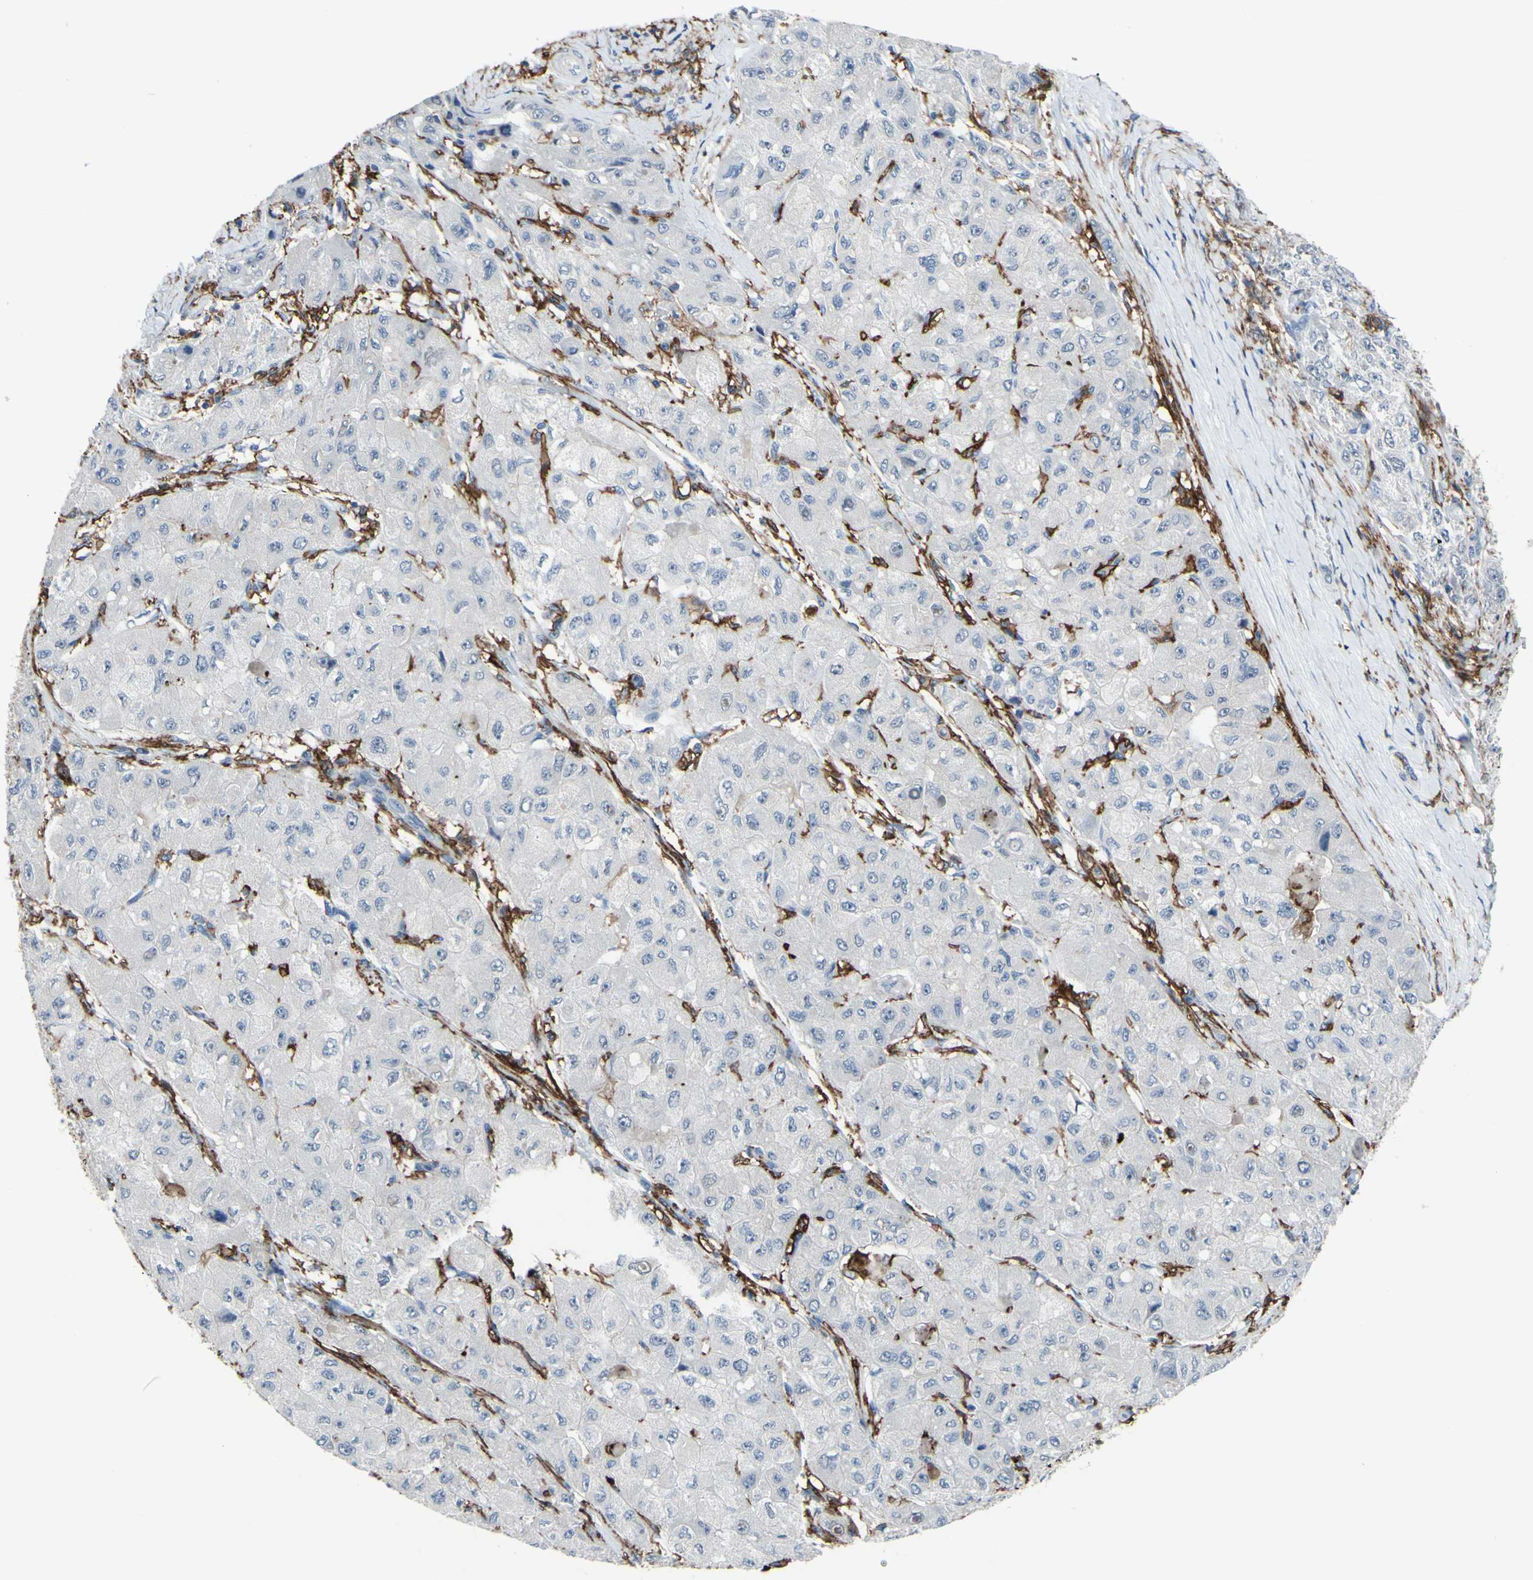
{"staining": {"intensity": "negative", "quantity": "none", "location": "none"}, "tissue": "liver cancer", "cell_type": "Tumor cells", "image_type": "cancer", "snomed": [{"axis": "morphology", "description": "Carcinoma, Hepatocellular, NOS"}, {"axis": "topography", "description": "Liver"}], "caption": "Hepatocellular carcinoma (liver) stained for a protein using immunohistochemistry (IHC) exhibits no expression tumor cells.", "gene": "FCGR2A", "patient": {"sex": "male", "age": 80}}